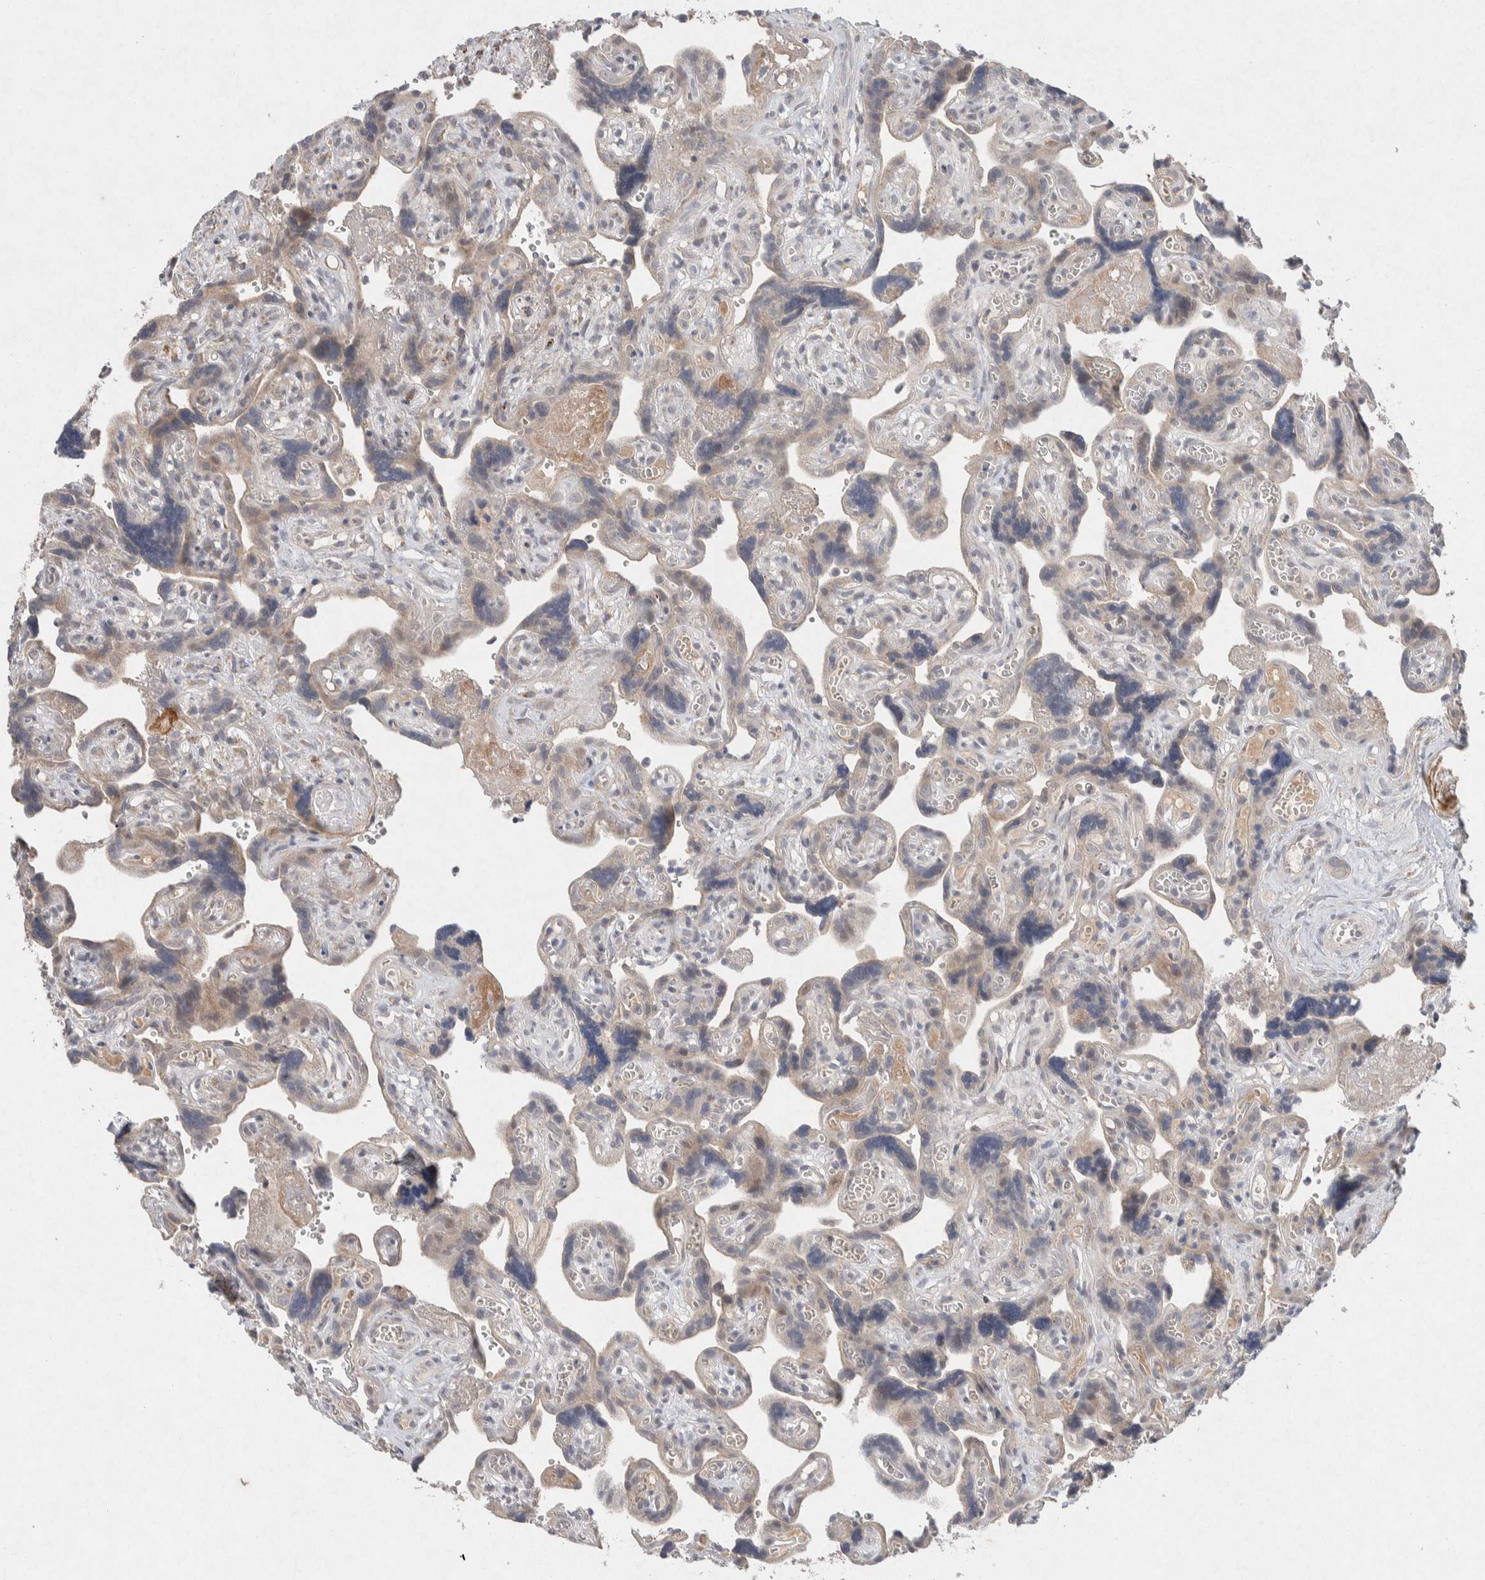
{"staining": {"intensity": "moderate", "quantity": ">75%", "location": "cytoplasmic/membranous"}, "tissue": "placenta", "cell_type": "Decidual cells", "image_type": "normal", "snomed": [{"axis": "morphology", "description": "Normal tissue, NOS"}, {"axis": "topography", "description": "Placenta"}], "caption": "Protein expression analysis of normal human placenta reveals moderate cytoplasmic/membranous positivity in approximately >75% of decidual cells. The staining is performed using DAB brown chromogen to label protein expression. The nuclei are counter-stained blue using hematoxylin.", "gene": "CMTM4", "patient": {"sex": "female", "age": 30}}